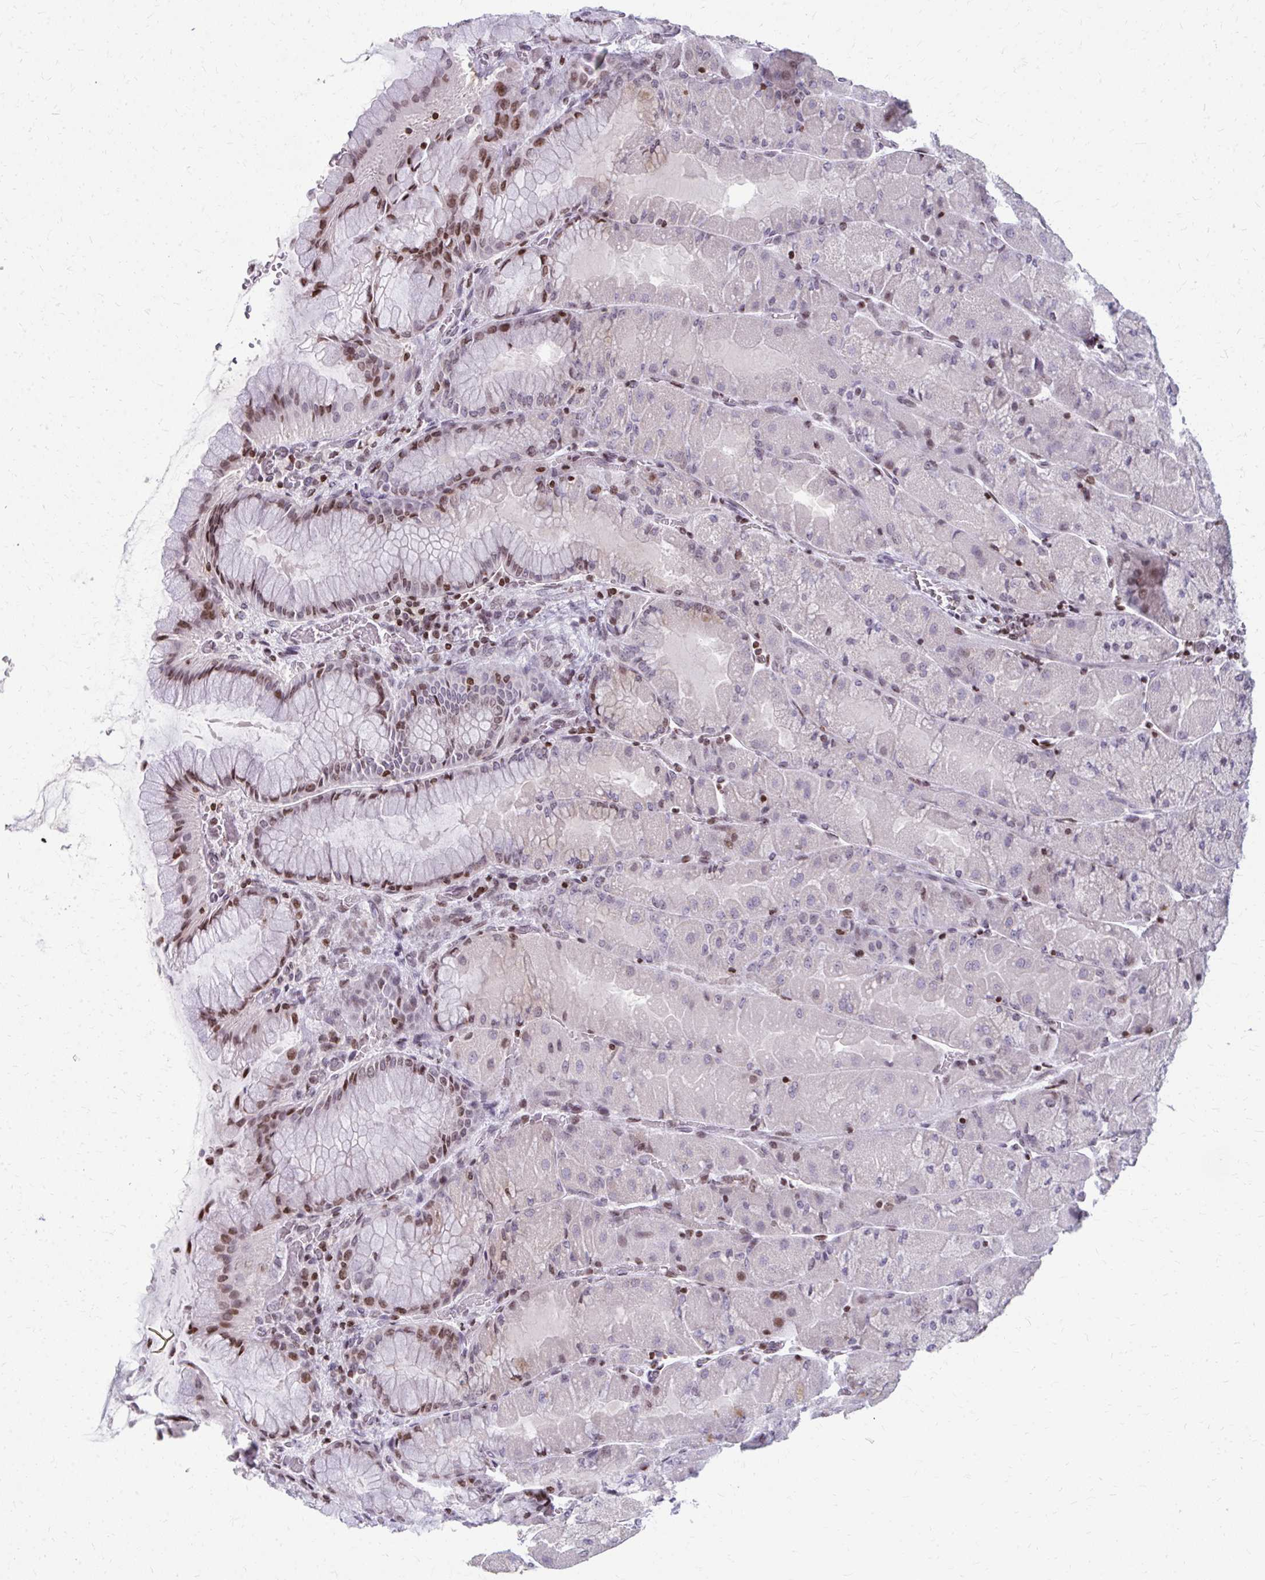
{"staining": {"intensity": "moderate", "quantity": "25%-75%", "location": "nuclear"}, "tissue": "stomach", "cell_type": "Glandular cells", "image_type": "normal", "snomed": [{"axis": "morphology", "description": "Normal tissue, NOS"}, {"axis": "topography", "description": "Stomach"}], "caption": "Brown immunohistochemical staining in benign human stomach displays moderate nuclear expression in about 25%-75% of glandular cells. The staining was performed using DAB (3,3'-diaminobenzidine), with brown indicating positive protein expression. Nuclei are stained blue with hematoxylin.", "gene": "AP5M1", "patient": {"sex": "female", "age": 61}}